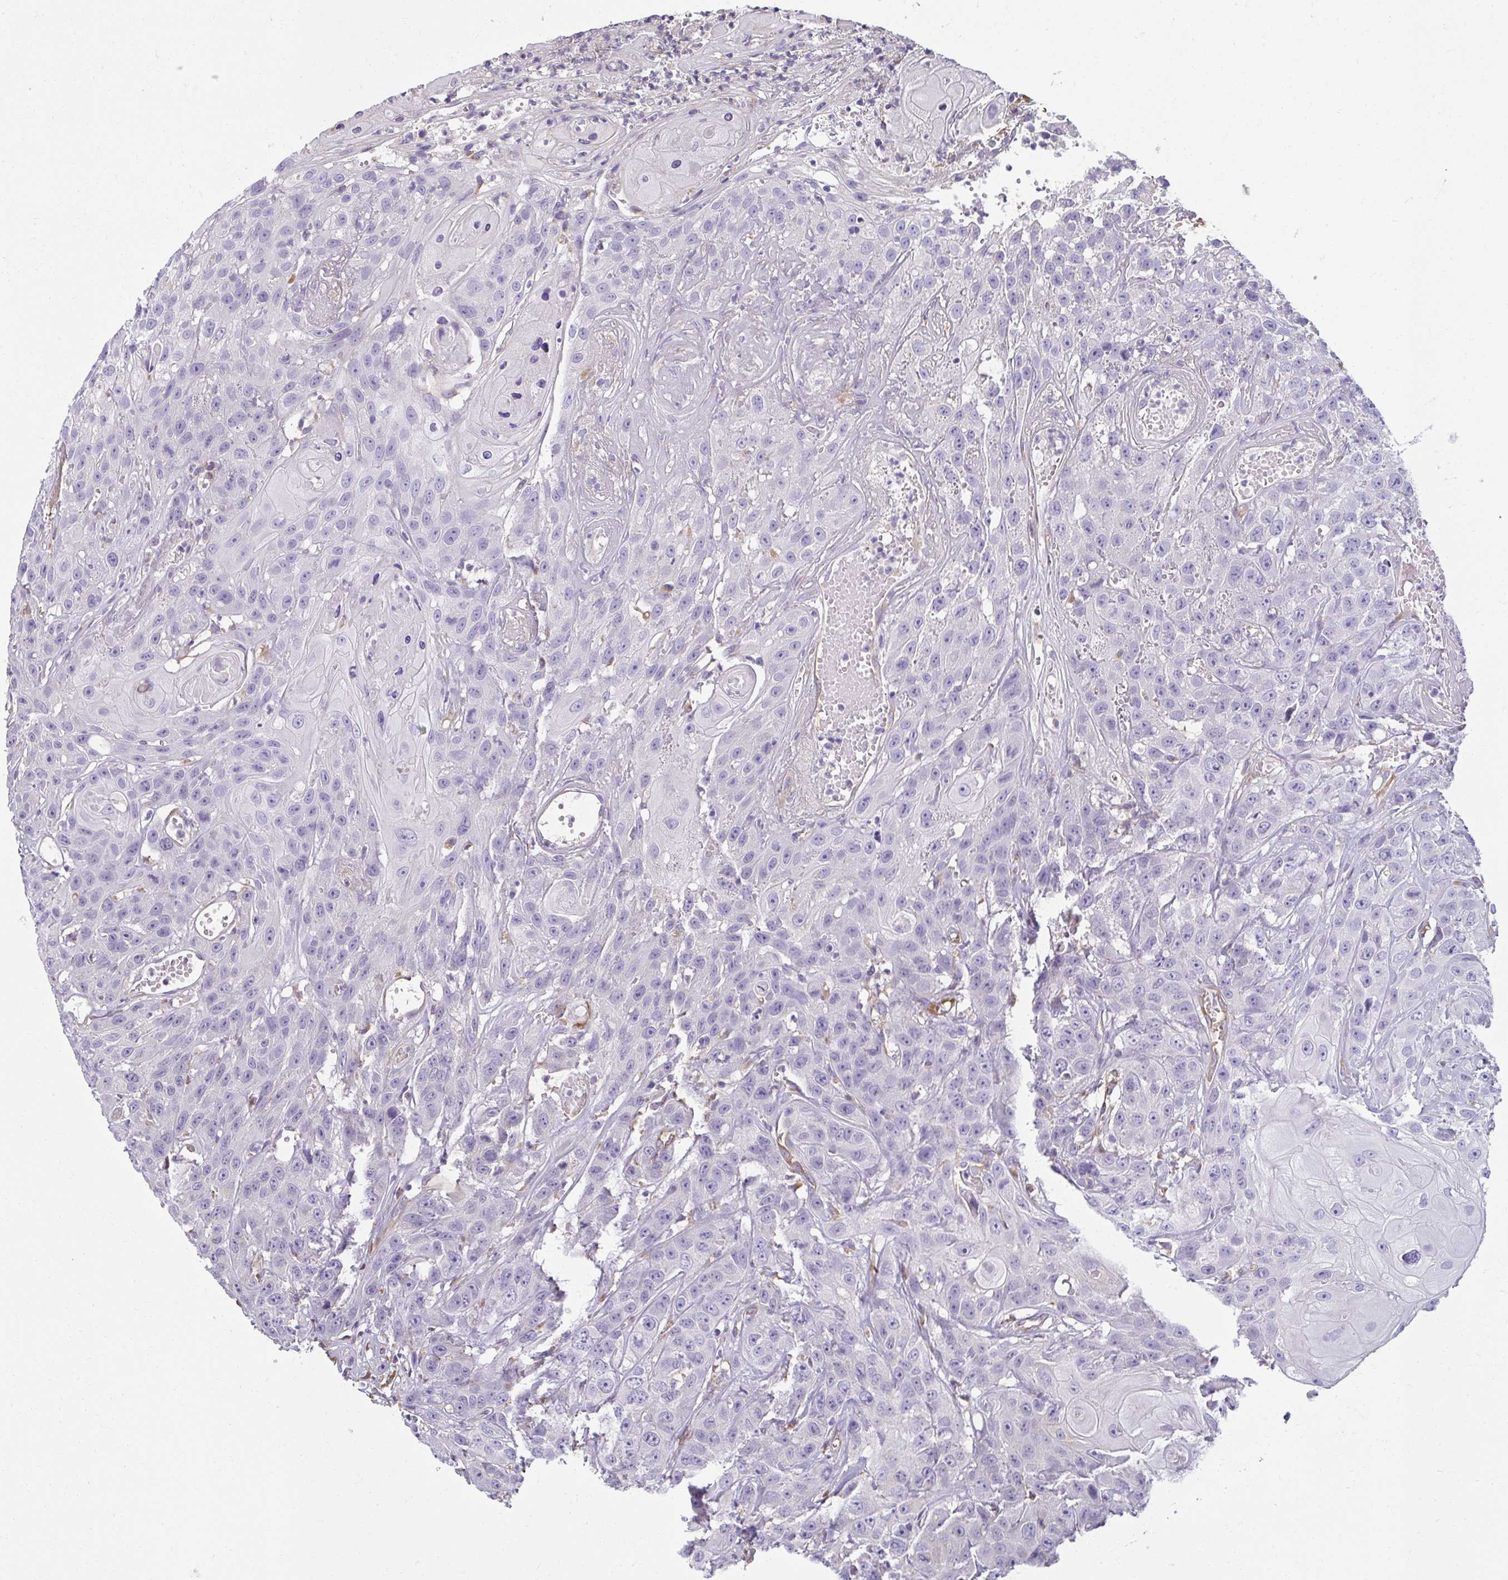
{"staining": {"intensity": "negative", "quantity": "none", "location": "none"}, "tissue": "head and neck cancer", "cell_type": "Tumor cells", "image_type": "cancer", "snomed": [{"axis": "morphology", "description": "Squamous cell carcinoma, NOS"}, {"axis": "topography", "description": "Head-Neck"}], "caption": "Immunohistochemistry histopathology image of human head and neck cancer stained for a protein (brown), which shows no staining in tumor cells. Nuclei are stained in blue.", "gene": "PDE2A", "patient": {"sex": "male", "age": 57}}